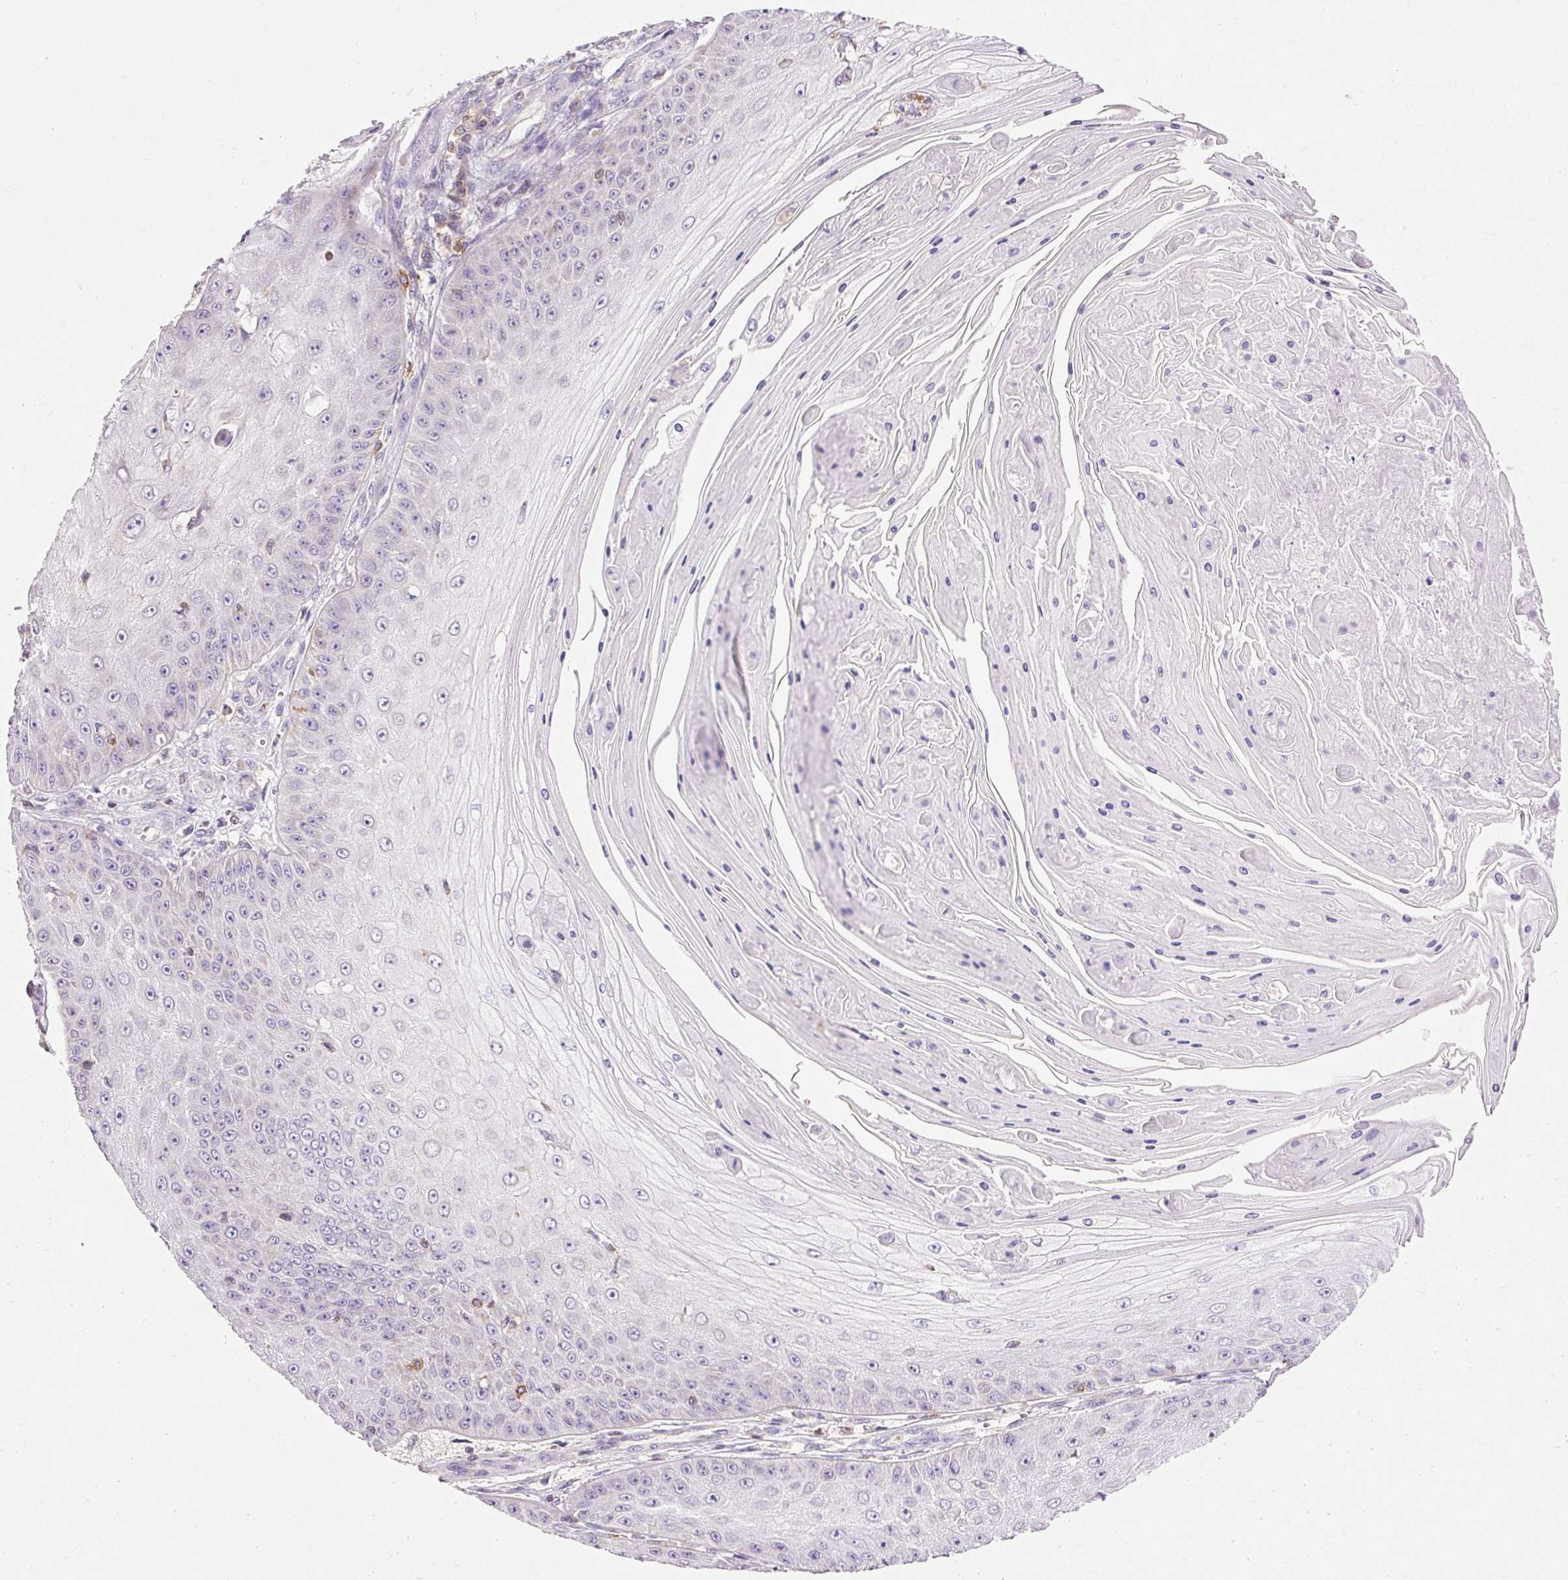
{"staining": {"intensity": "negative", "quantity": "none", "location": "none"}, "tissue": "skin cancer", "cell_type": "Tumor cells", "image_type": "cancer", "snomed": [{"axis": "morphology", "description": "Squamous cell carcinoma, NOS"}, {"axis": "topography", "description": "Skin"}], "caption": "Tumor cells show no significant protein staining in skin squamous cell carcinoma. The staining was performed using DAB (3,3'-diaminobenzidine) to visualize the protein expression in brown, while the nuclei were stained in blue with hematoxylin (Magnification: 20x).", "gene": "IMMT", "patient": {"sex": "male", "age": 70}}